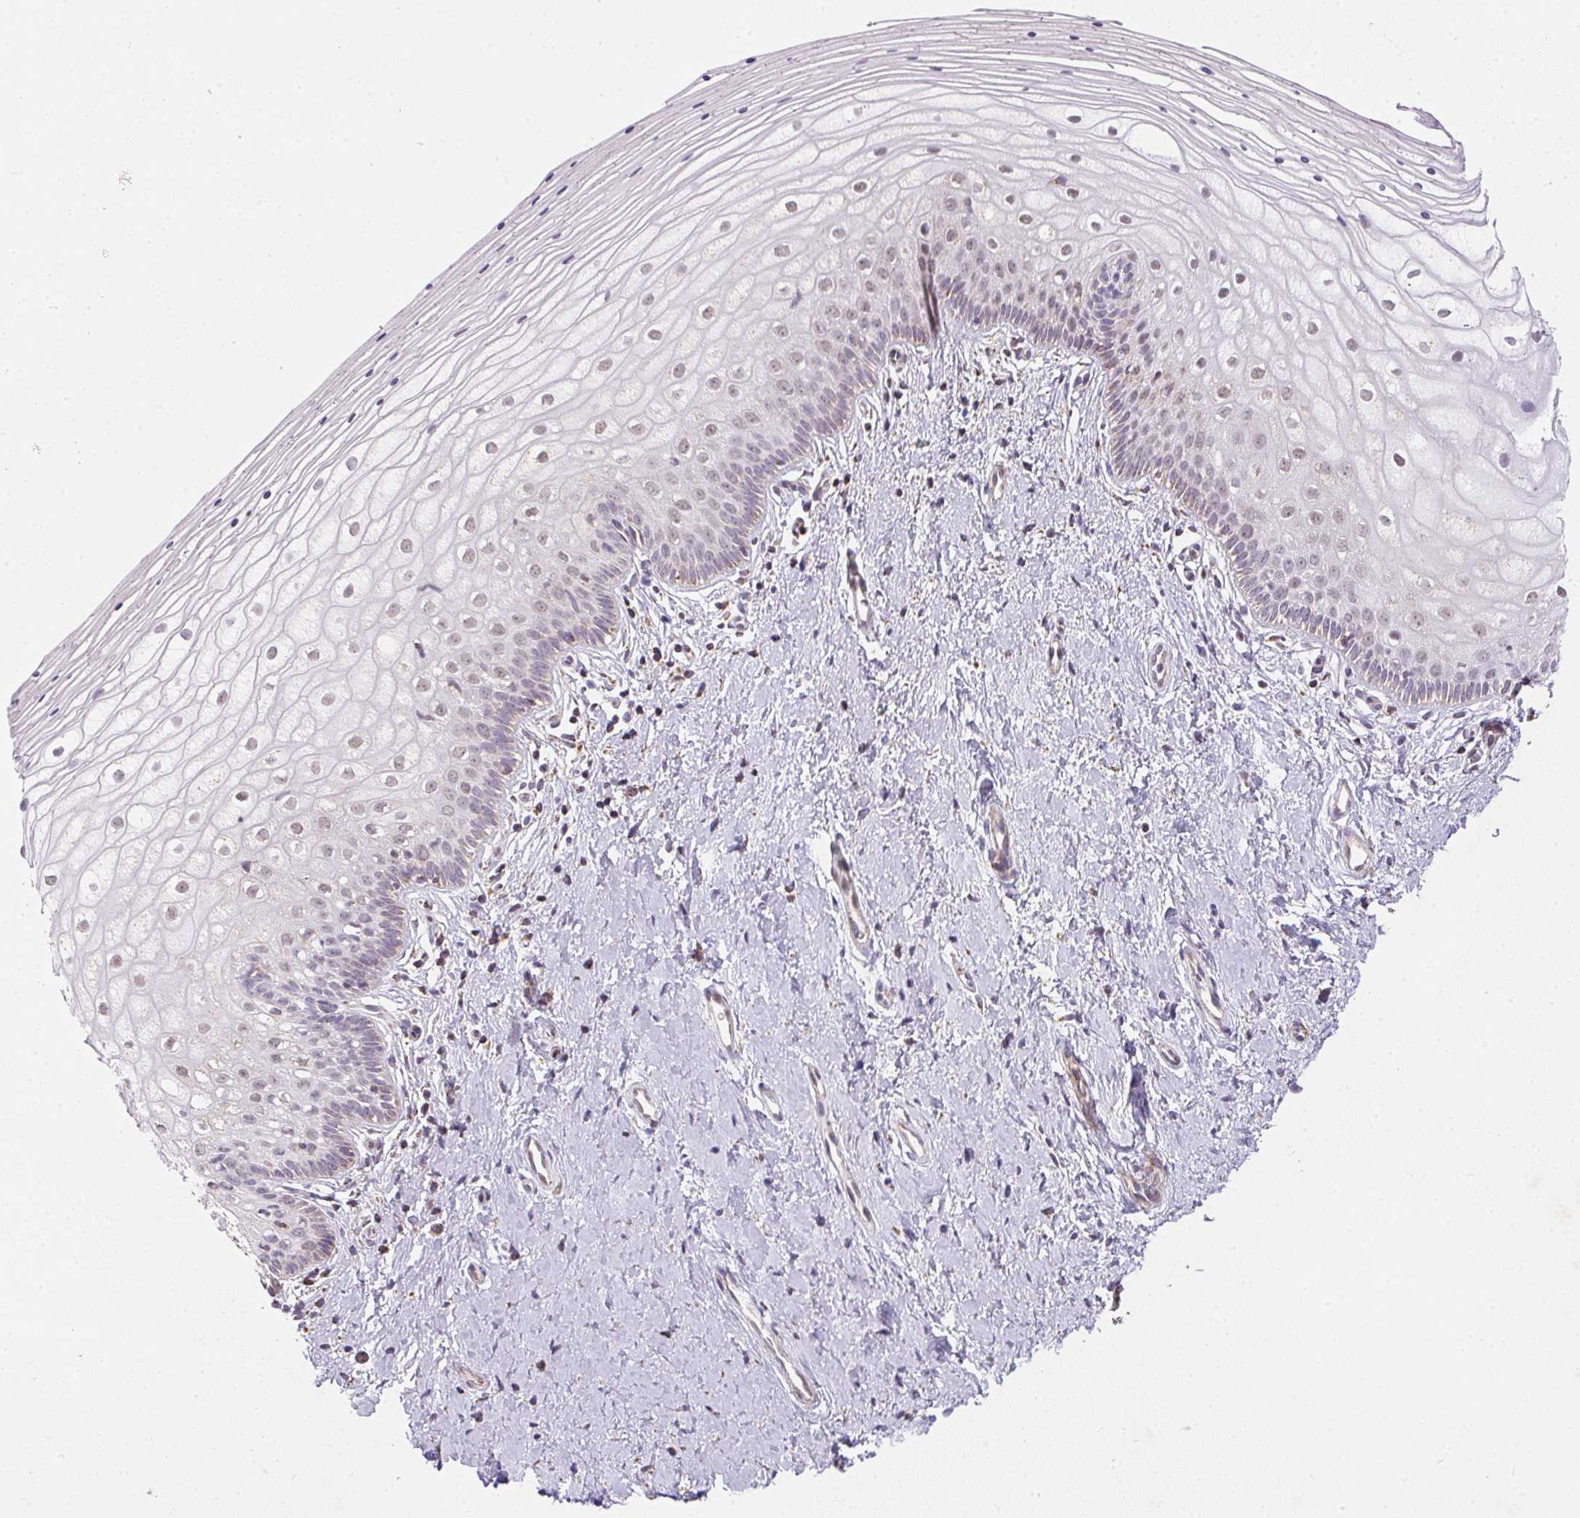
{"staining": {"intensity": "weak", "quantity": "25%-75%", "location": "cytoplasmic/membranous"}, "tissue": "vagina", "cell_type": "Squamous epithelial cells", "image_type": "normal", "snomed": [{"axis": "morphology", "description": "Normal tissue, NOS"}, {"axis": "topography", "description": "Vagina"}], "caption": "Immunohistochemistry (IHC) (DAB) staining of benign vagina exhibits weak cytoplasmic/membranous protein expression in about 25%-75% of squamous epithelial cells.", "gene": "MAPK11", "patient": {"sex": "female", "age": 39}}